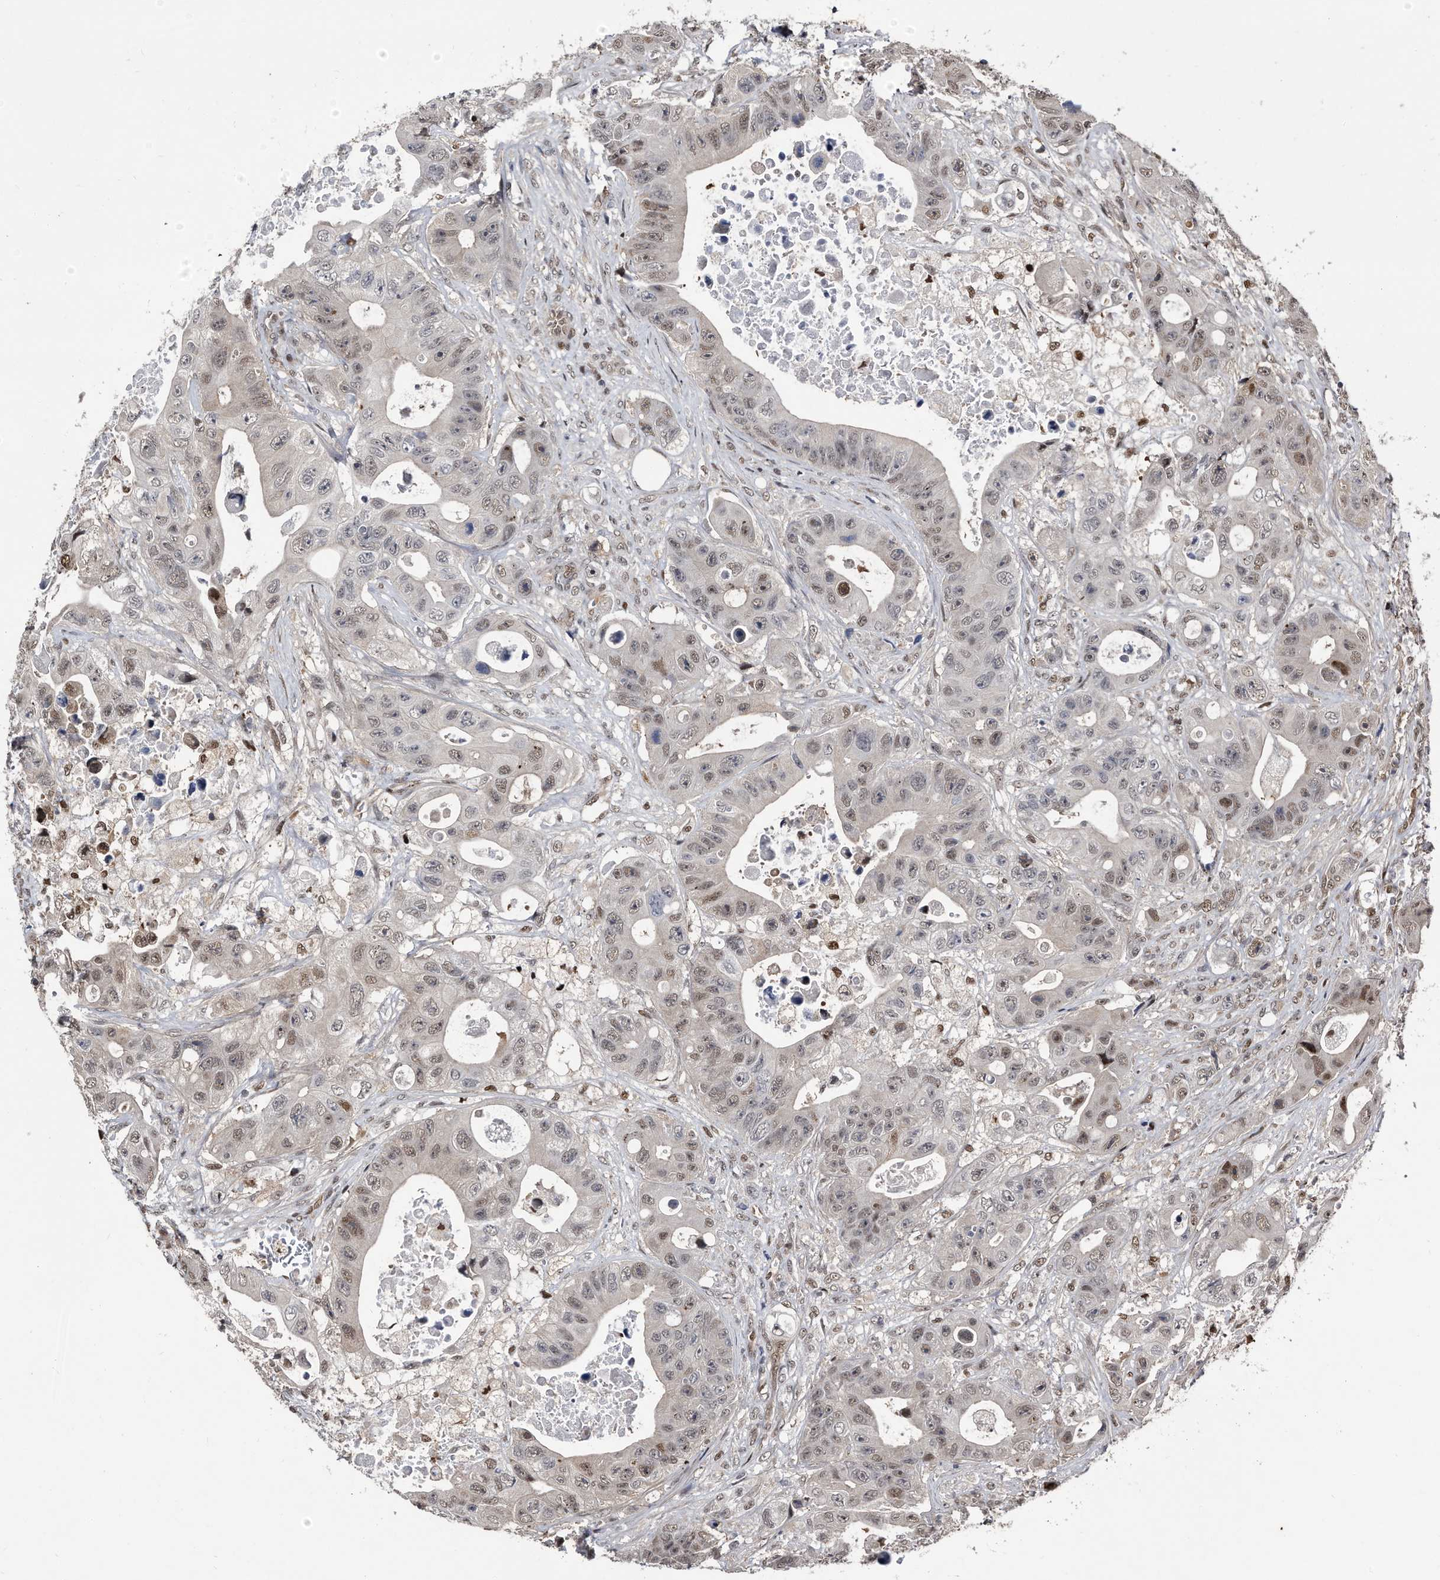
{"staining": {"intensity": "moderate", "quantity": "<25%", "location": "nuclear"}, "tissue": "colorectal cancer", "cell_type": "Tumor cells", "image_type": "cancer", "snomed": [{"axis": "morphology", "description": "Adenocarcinoma, NOS"}, {"axis": "topography", "description": "Colon"}], "caption": "A high-resolution photomicrograph shows immunohistochemistry staining of colorectal cancer, which shows moderate nuclear expression in about <25% of tumor cells.", "gene": "RAD23B", "patient": {"sex": "female", "age": 46}}